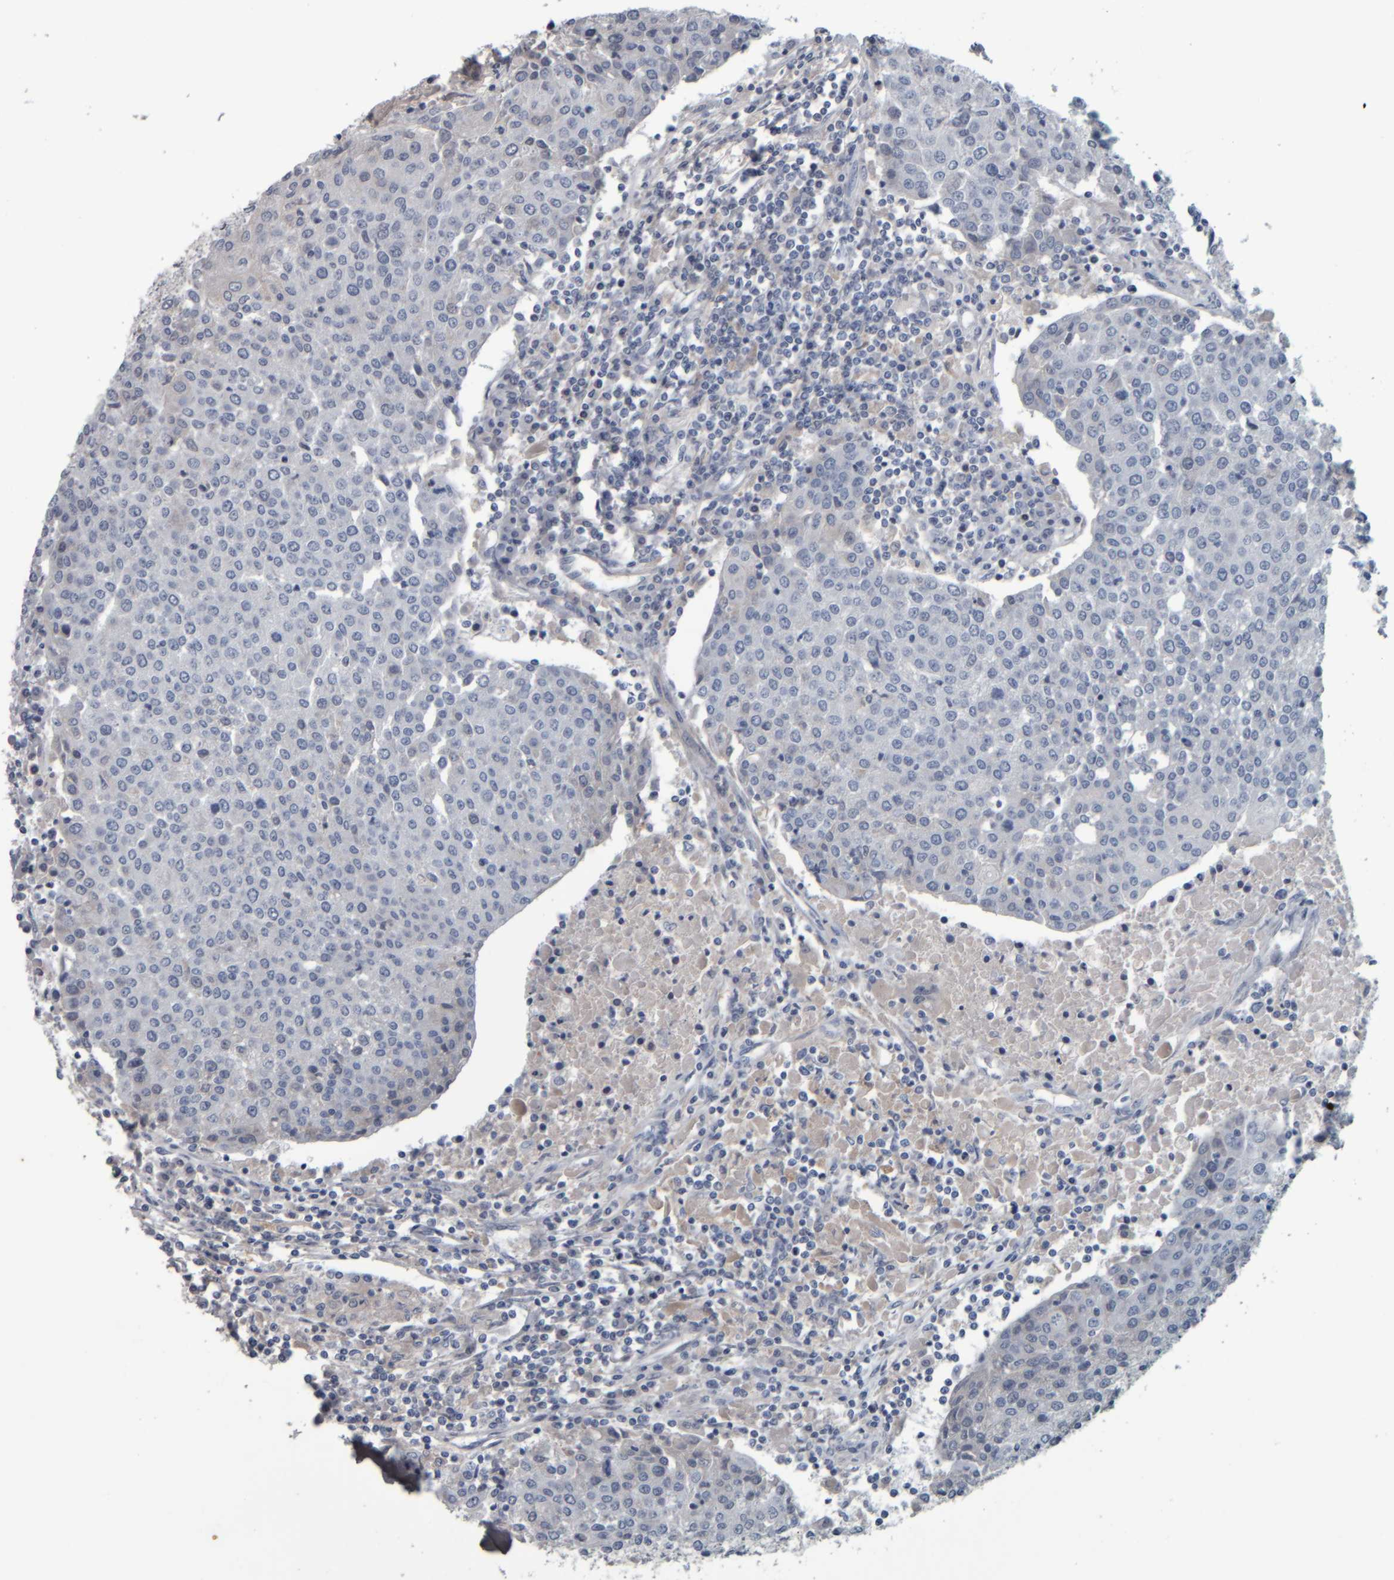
{"staining": {"intensity": "negative", "quantity": "none", "location": "none"}, "tissue": "urothelial cancer", "cell_type": "Tumor cells", "image_type": "cancer", "snomed": [{"axis": "morphology", "description": "Urothelial carcinoma, High grade"}, {"axis": "topography", "description": "Urinary bladder"}], "caption": "Tumor cells are negative for brown protein staining in urothelial cancer.", "gene": "CAVIN4", "patient": {"sex": "female", "age": 85}}